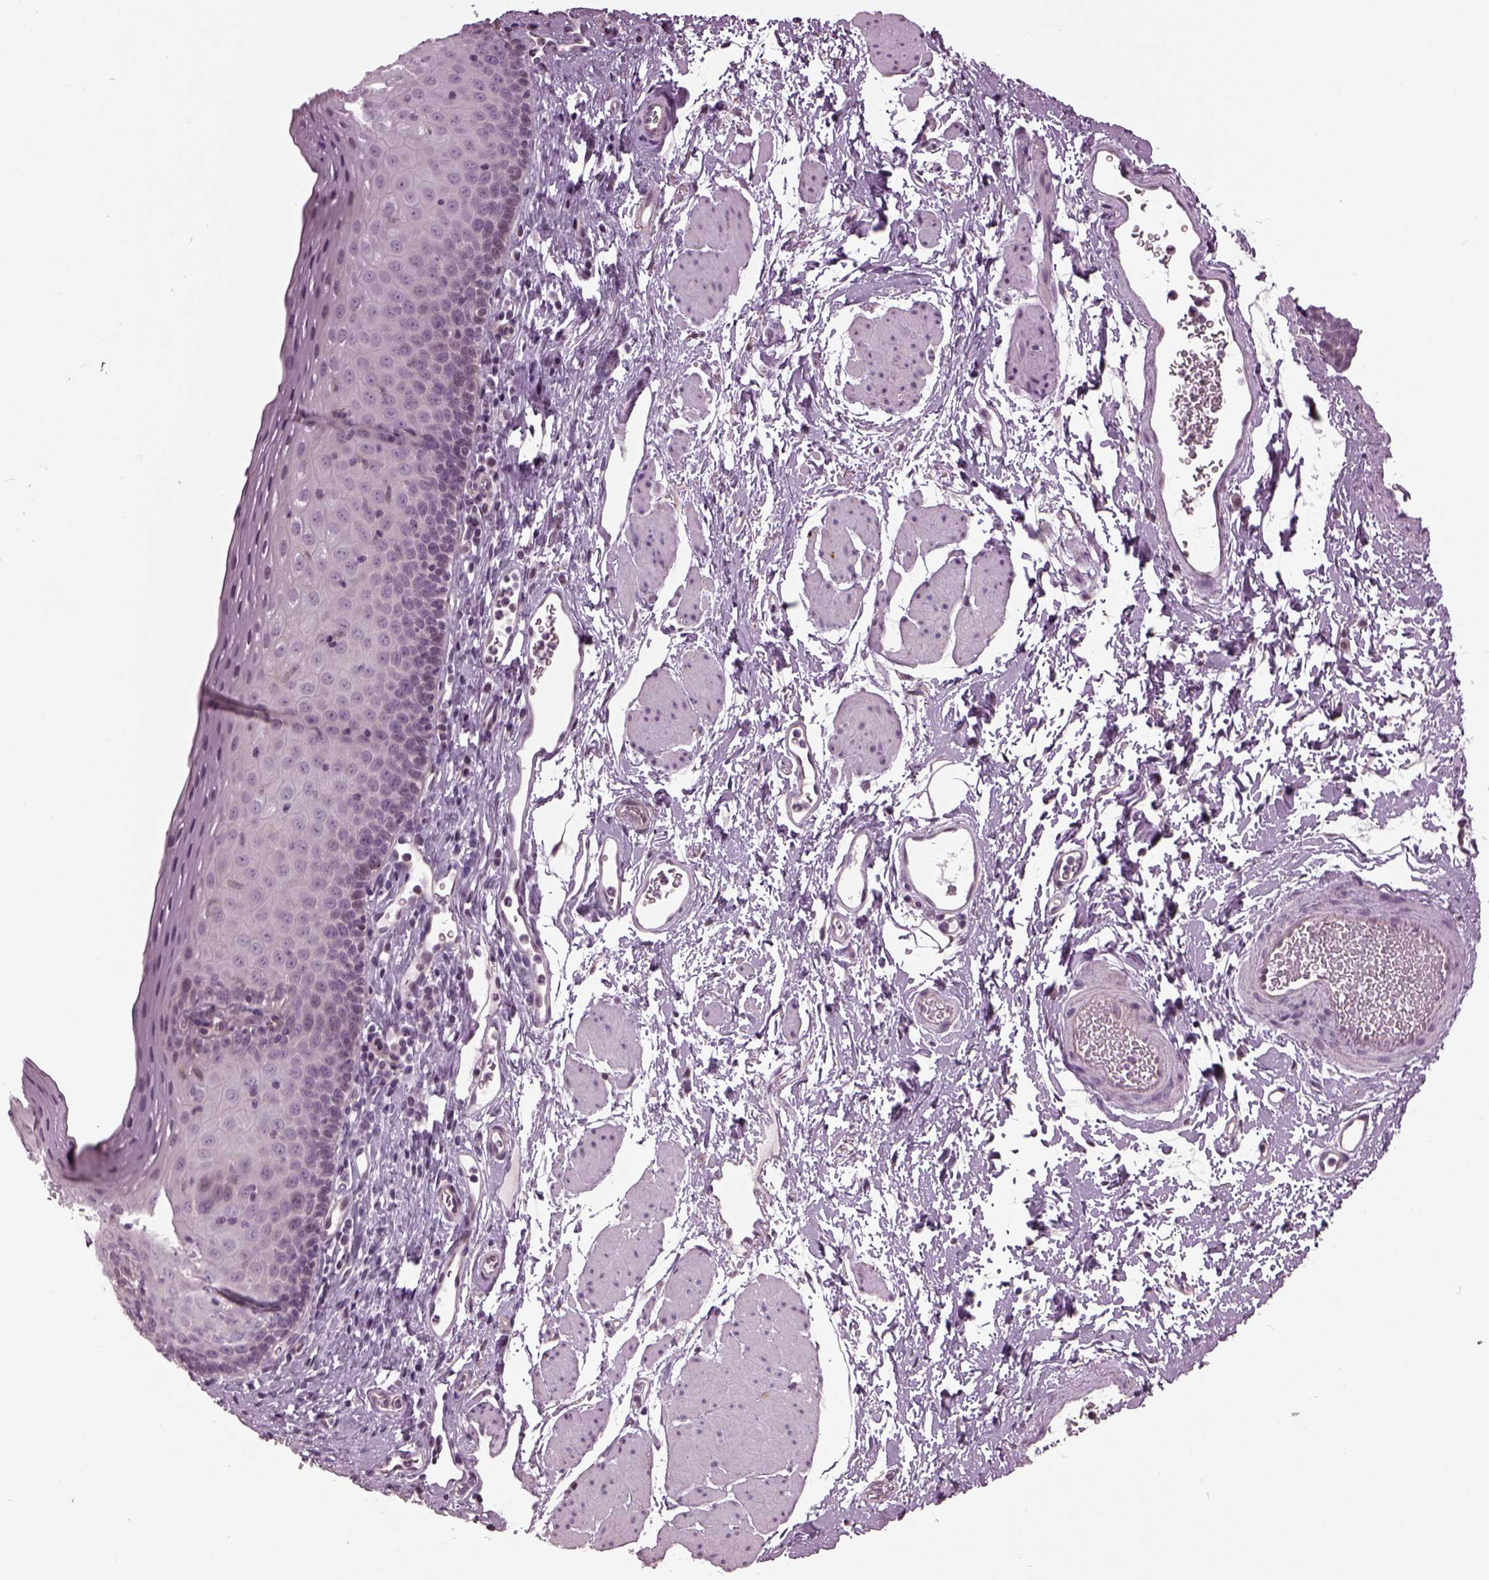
{"staining": {"intensity": "negative", "quantity": "none", "location": "none"}, "tissue": "esophagus", "cell_type": "Squamous epithelial cells", "image_type": "normal", "snomed": [{"axis": "morphology", "description": "Normal tissue, NOS"}, {"axis": "topography", "description": "Esophagus"}], "caption": "High power microscopy image of an IHC micrograph of benign esophagus, revealing no significant expression in squamous epithelial cells.", "gene": "GAL", "patient": {"sex": "female", "age": 64}}